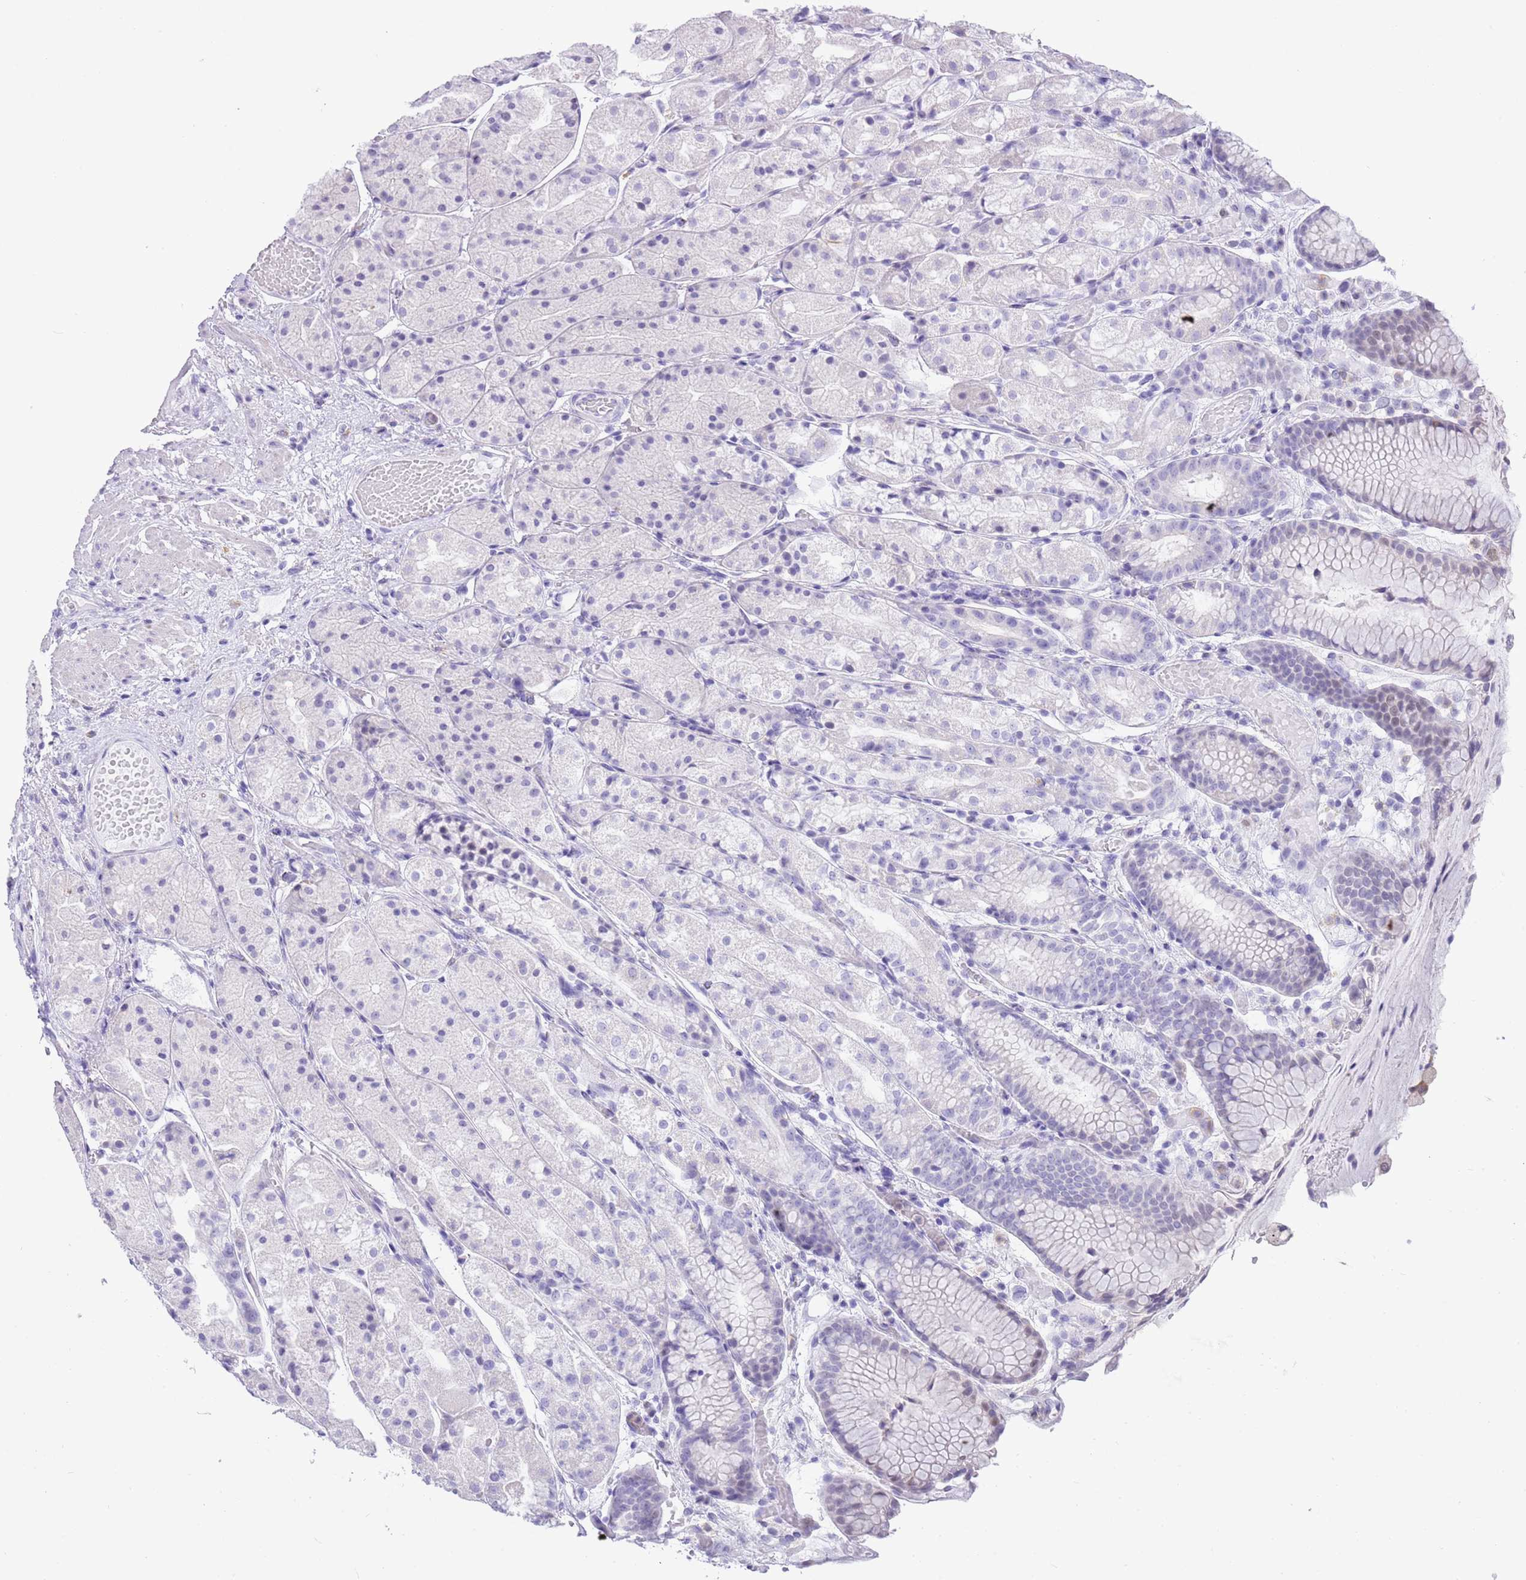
{"staining": {"intensity": "negative", "quantity": "none", "location": "none"}, "tissue": "stomach", "cell_type": "Glandular cells", "image_type": "normal", "snomed": [{"axis": "morphology", "description": "Normal tissue, NOS"}, {"axis": "topography", "description": "Stomach, upper"}], "caption": "A high-resolution image shows immunohistochemistry staining of normal stomach, which shows no significant staining in glandular cells.", "gene": "PPP1R17", "patient": {"sex": "male", "age": 72}}